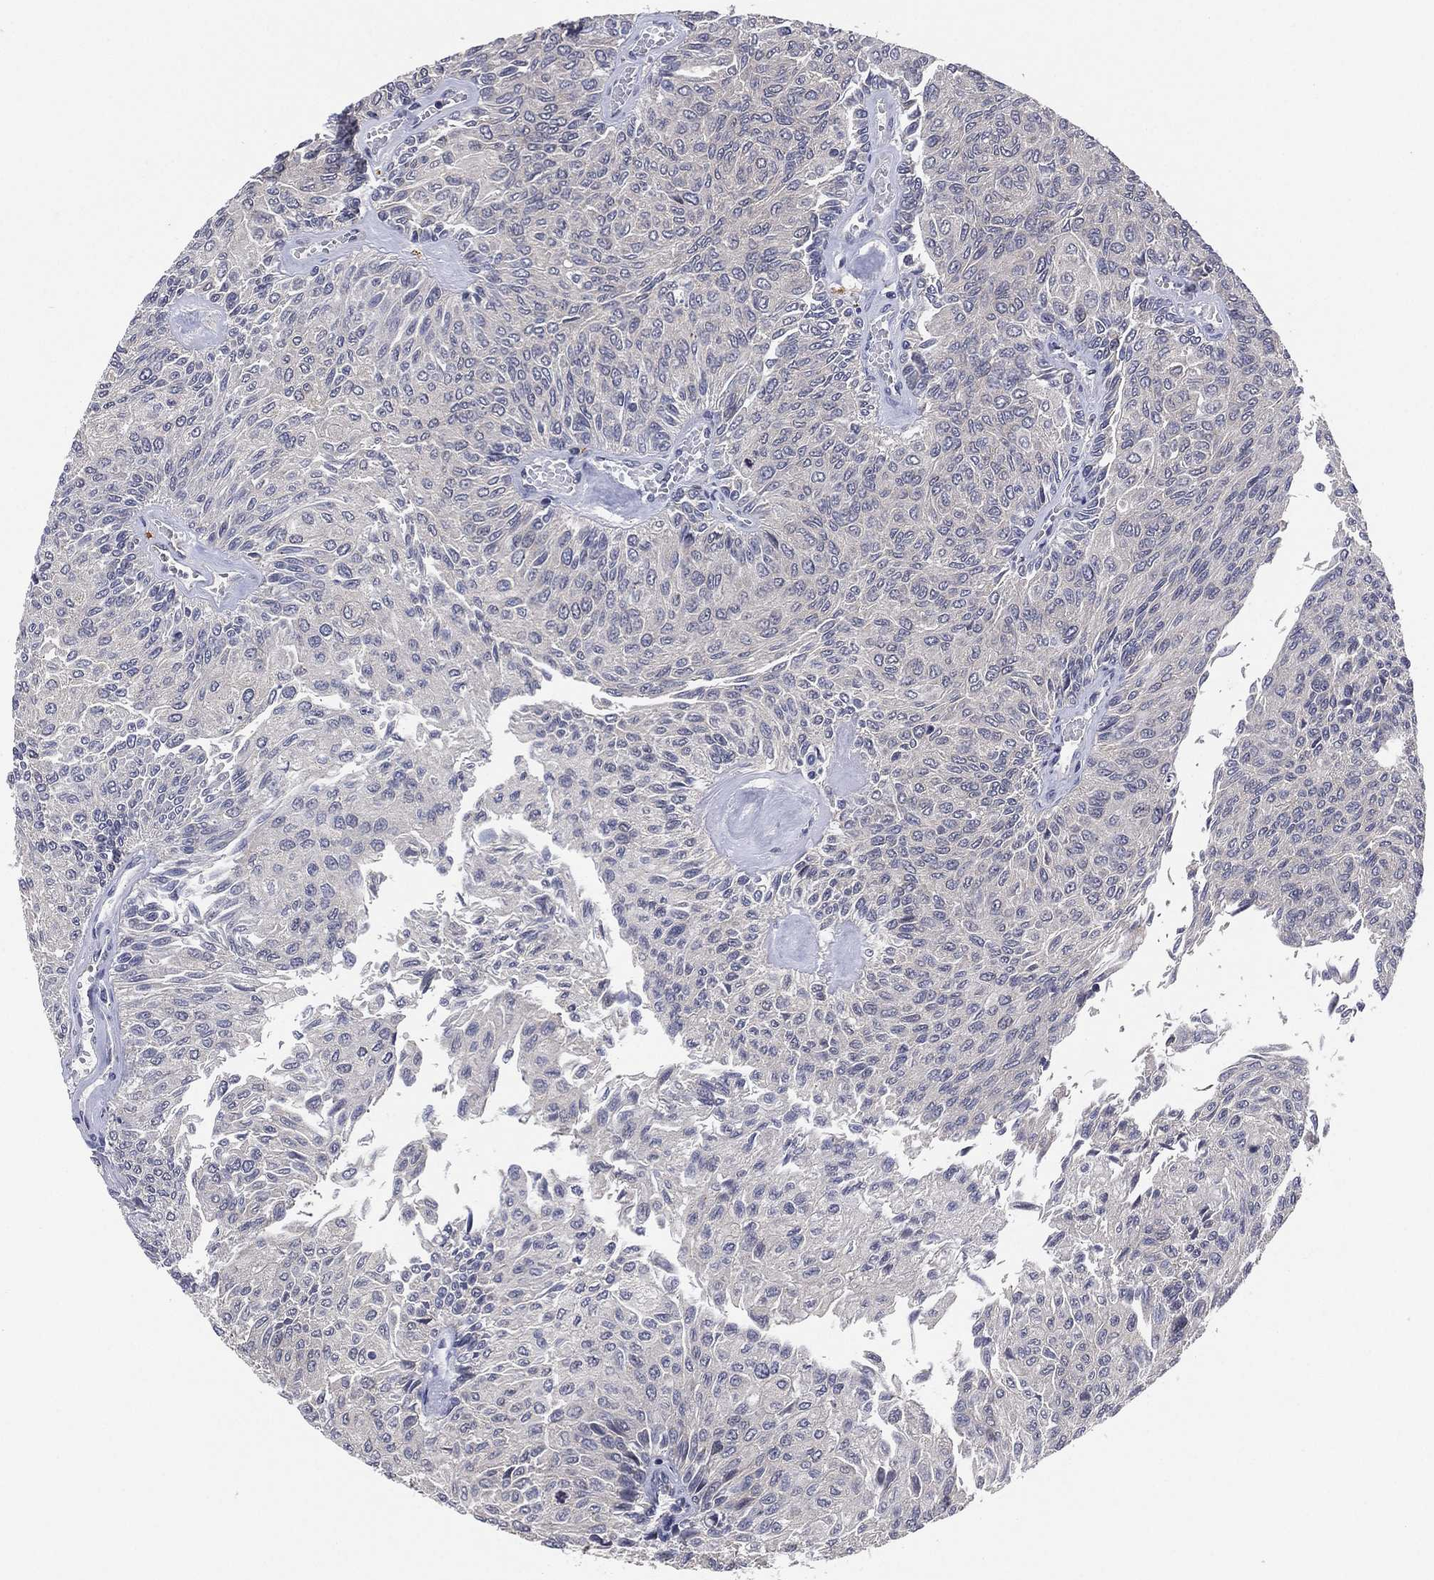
{"staining": {"intensity": "negative", "quantity": "none", "location": "none"}, "tissue": "urothelial cancer", "cell_type": "Tumor cells", "image_type": "cancer", "snomed": [{"axis": "morphology", "description": "Urothelial carcinoma, Low grade"}, {"axis": "topography", "description": "Ureter, NOS"}, {"axis": "topography", "description": "Urinary bladder"}], "caption": "DAB (3,3'-diaminobenzidine) immunohistochemical staining of urothelial carcinoma (low-grade) exhibits no significant expression in tumor cells.", "gene": "SELENOO", "patient": {"sex": "male", "age": 78}}